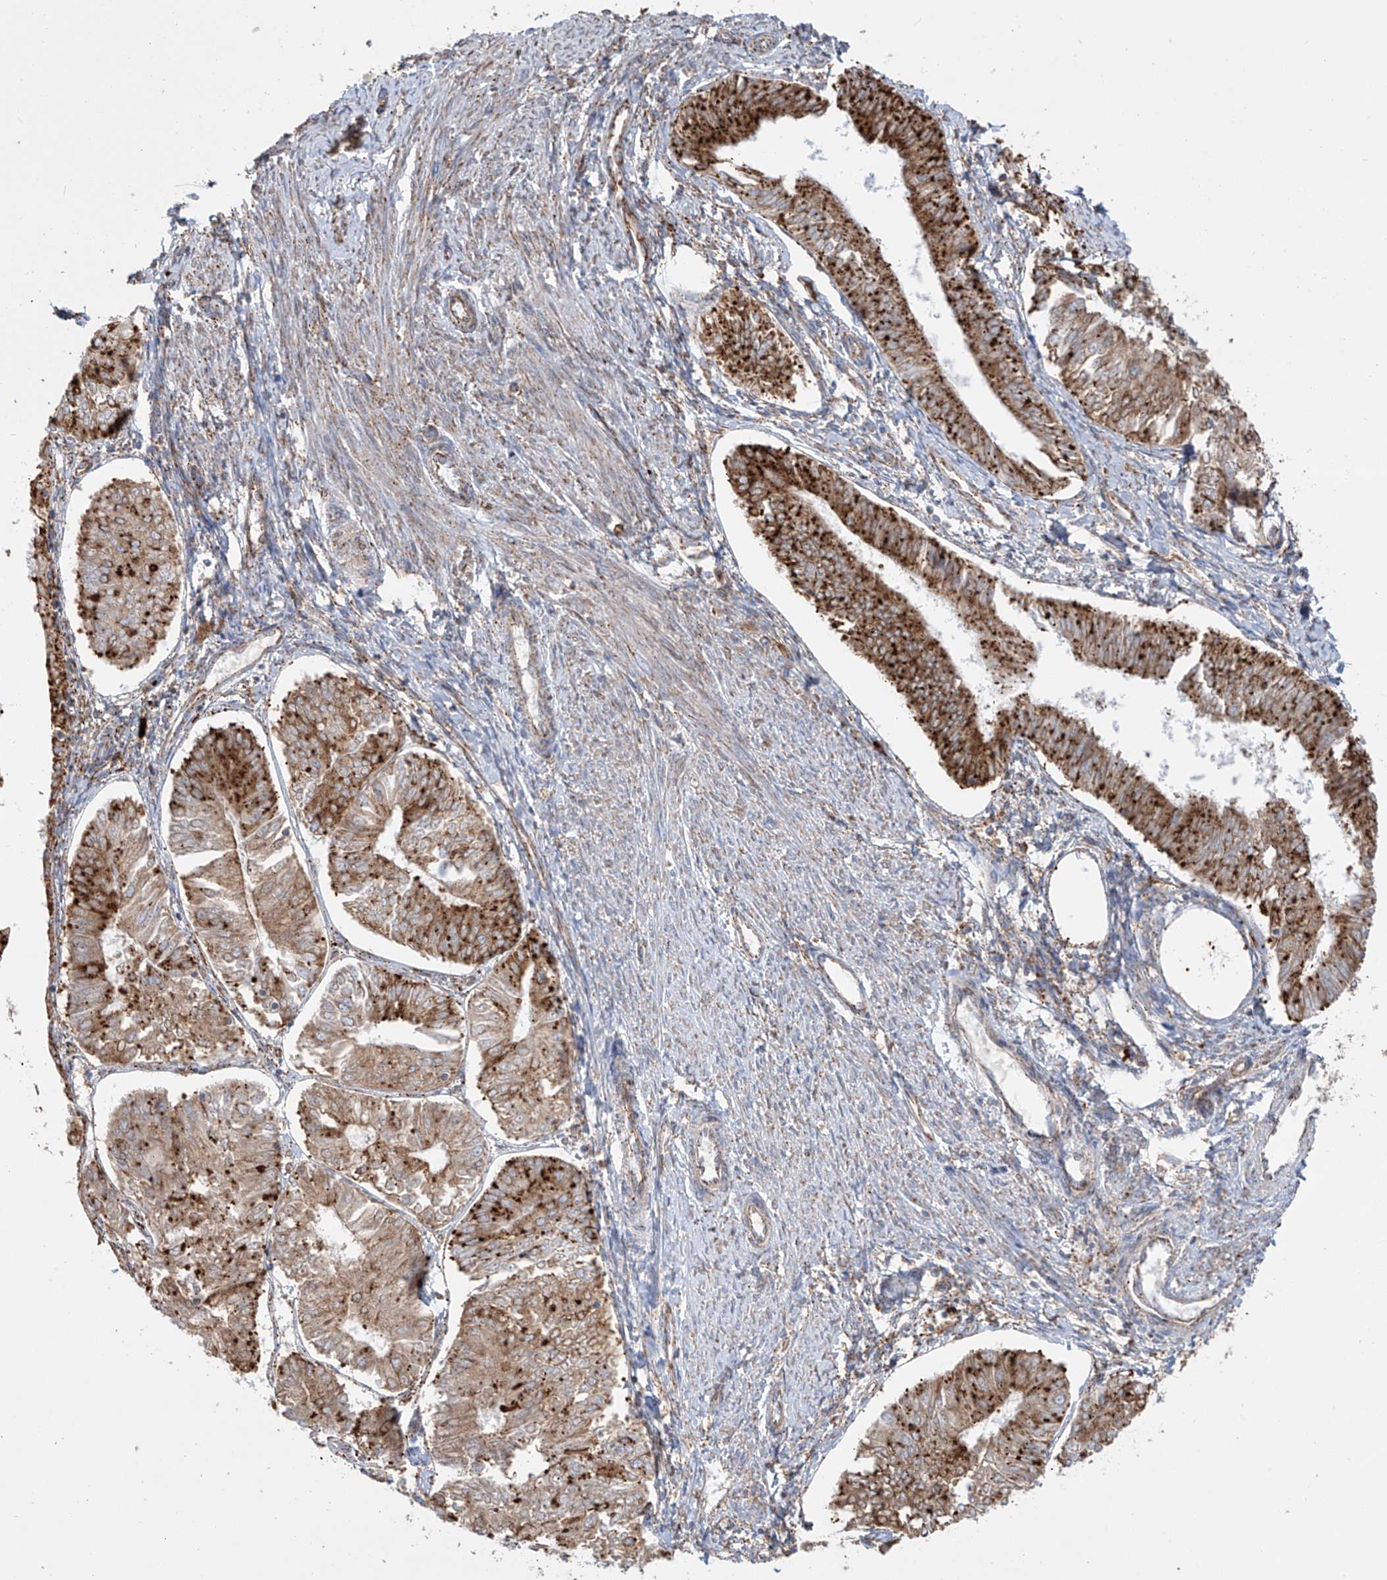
{"staining": {"intensity": "strong", "quantity": ">75%", "location": "cytoplasmic/membranous"}, "tissue": "endometrial cancer", "cell_type": "Tumor cells", "image_type": "cancer", "snomed": [{"axis": "morphology", "description": "Adenocarcinoma, NOS"}, {"axis": "topography", "description": "Endometrium"}], "caption": "Immunohistochemical staining of human adenocarcinoma (endometrial) exhibits high levels of strong cytoplasmic/membranous protein expression in about >75% of tumor cells.", "gene": "MX1", "patient": {"sex": "female", "age": 58}}